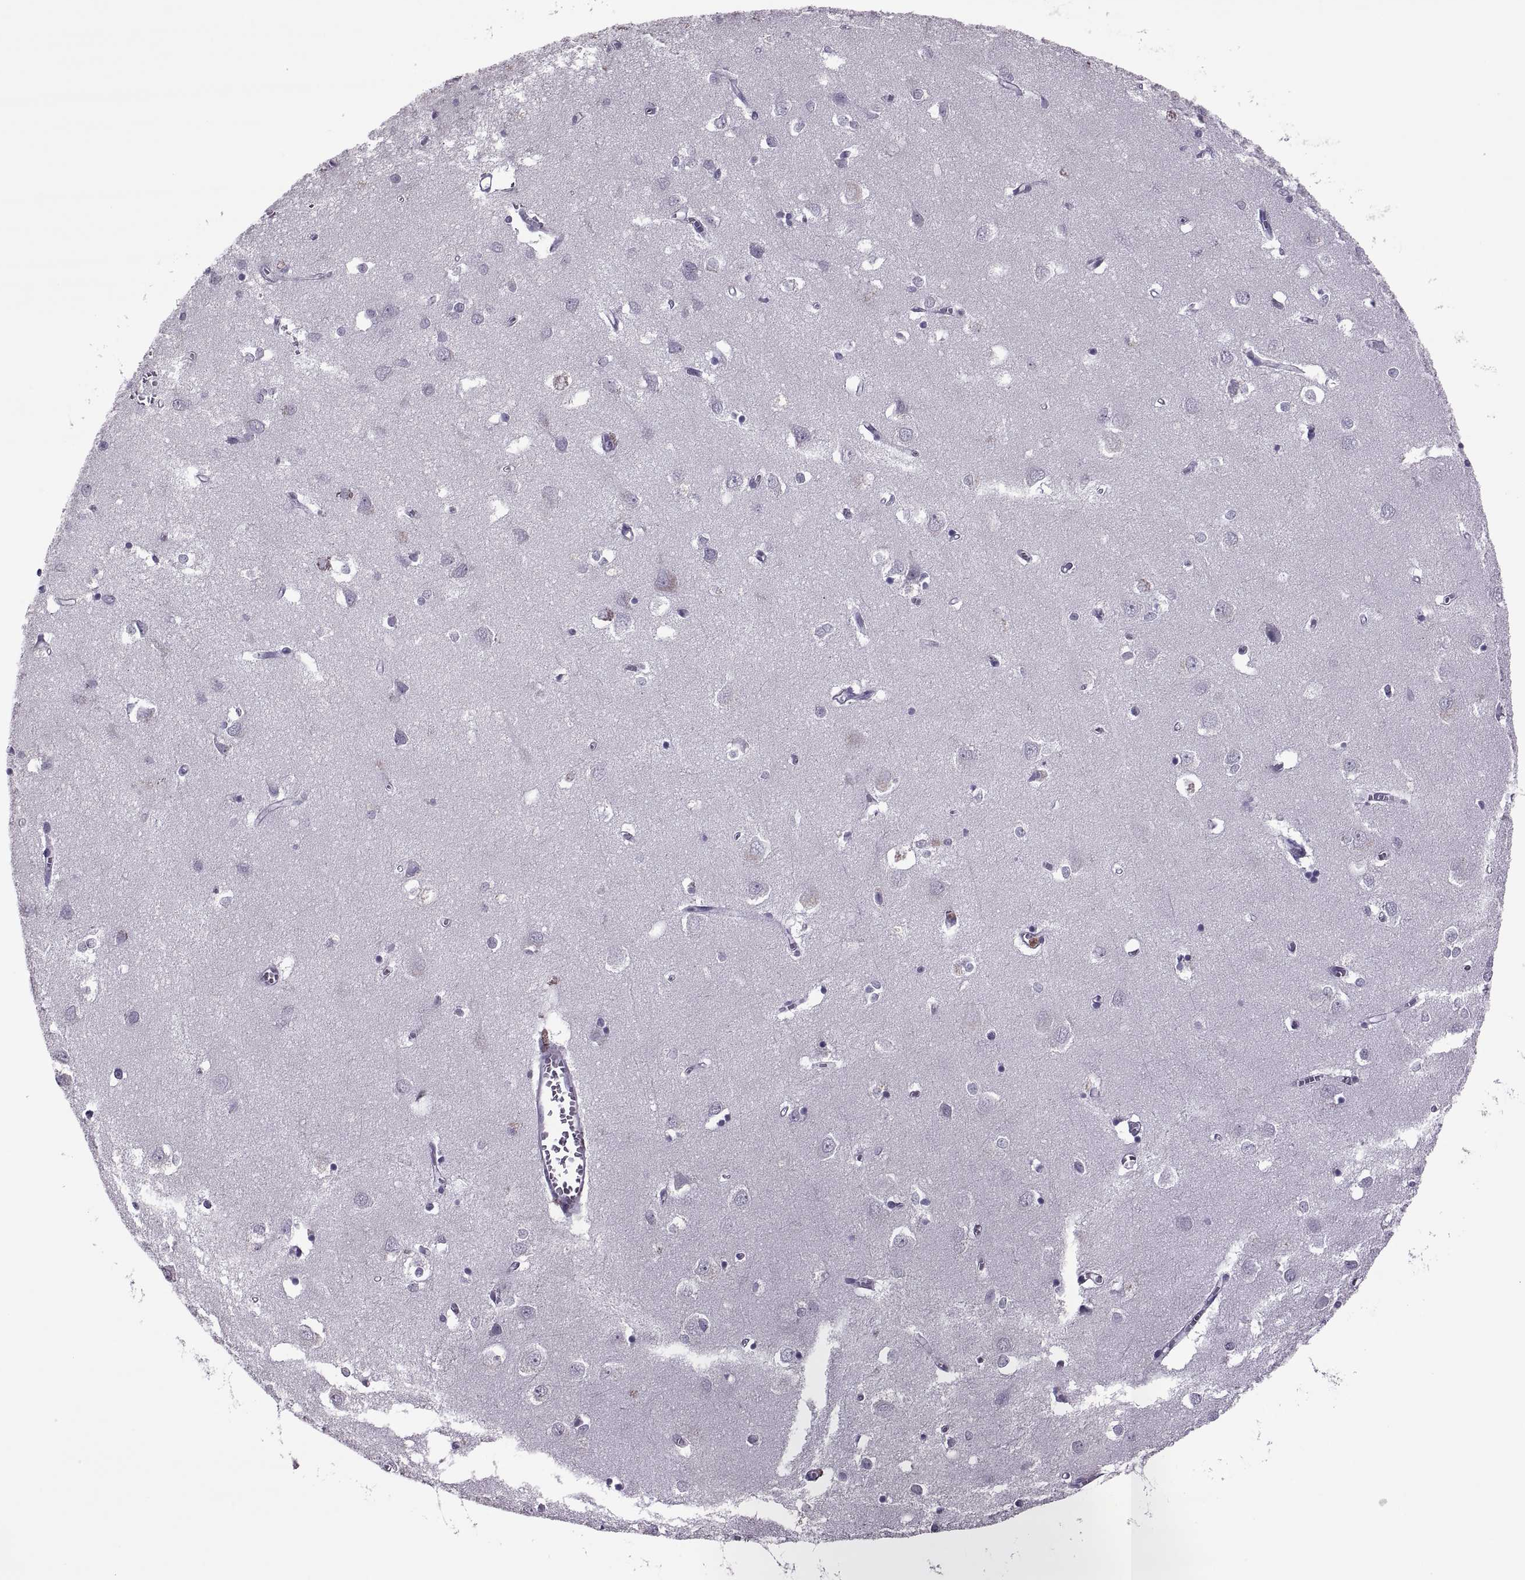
{"staining": {"intensity": "negative", "quantity": "none", "location": "none"}, "tissue": "cerebral cortex", "cell_type": "Endothelial cells", "image_type": "normal", "snomed": [{"axis": "morphology", "description": "Normal tissue, NOS"}, {"axis": "topography", "description": "Cerebral cortex"}], "caption": "Immunohistochemical staining of normal cerebral cortex exhibits no significant positivity in endothelial cells.", "gene": "ODF3", "patient": {"sex": "male", "age": 70}}